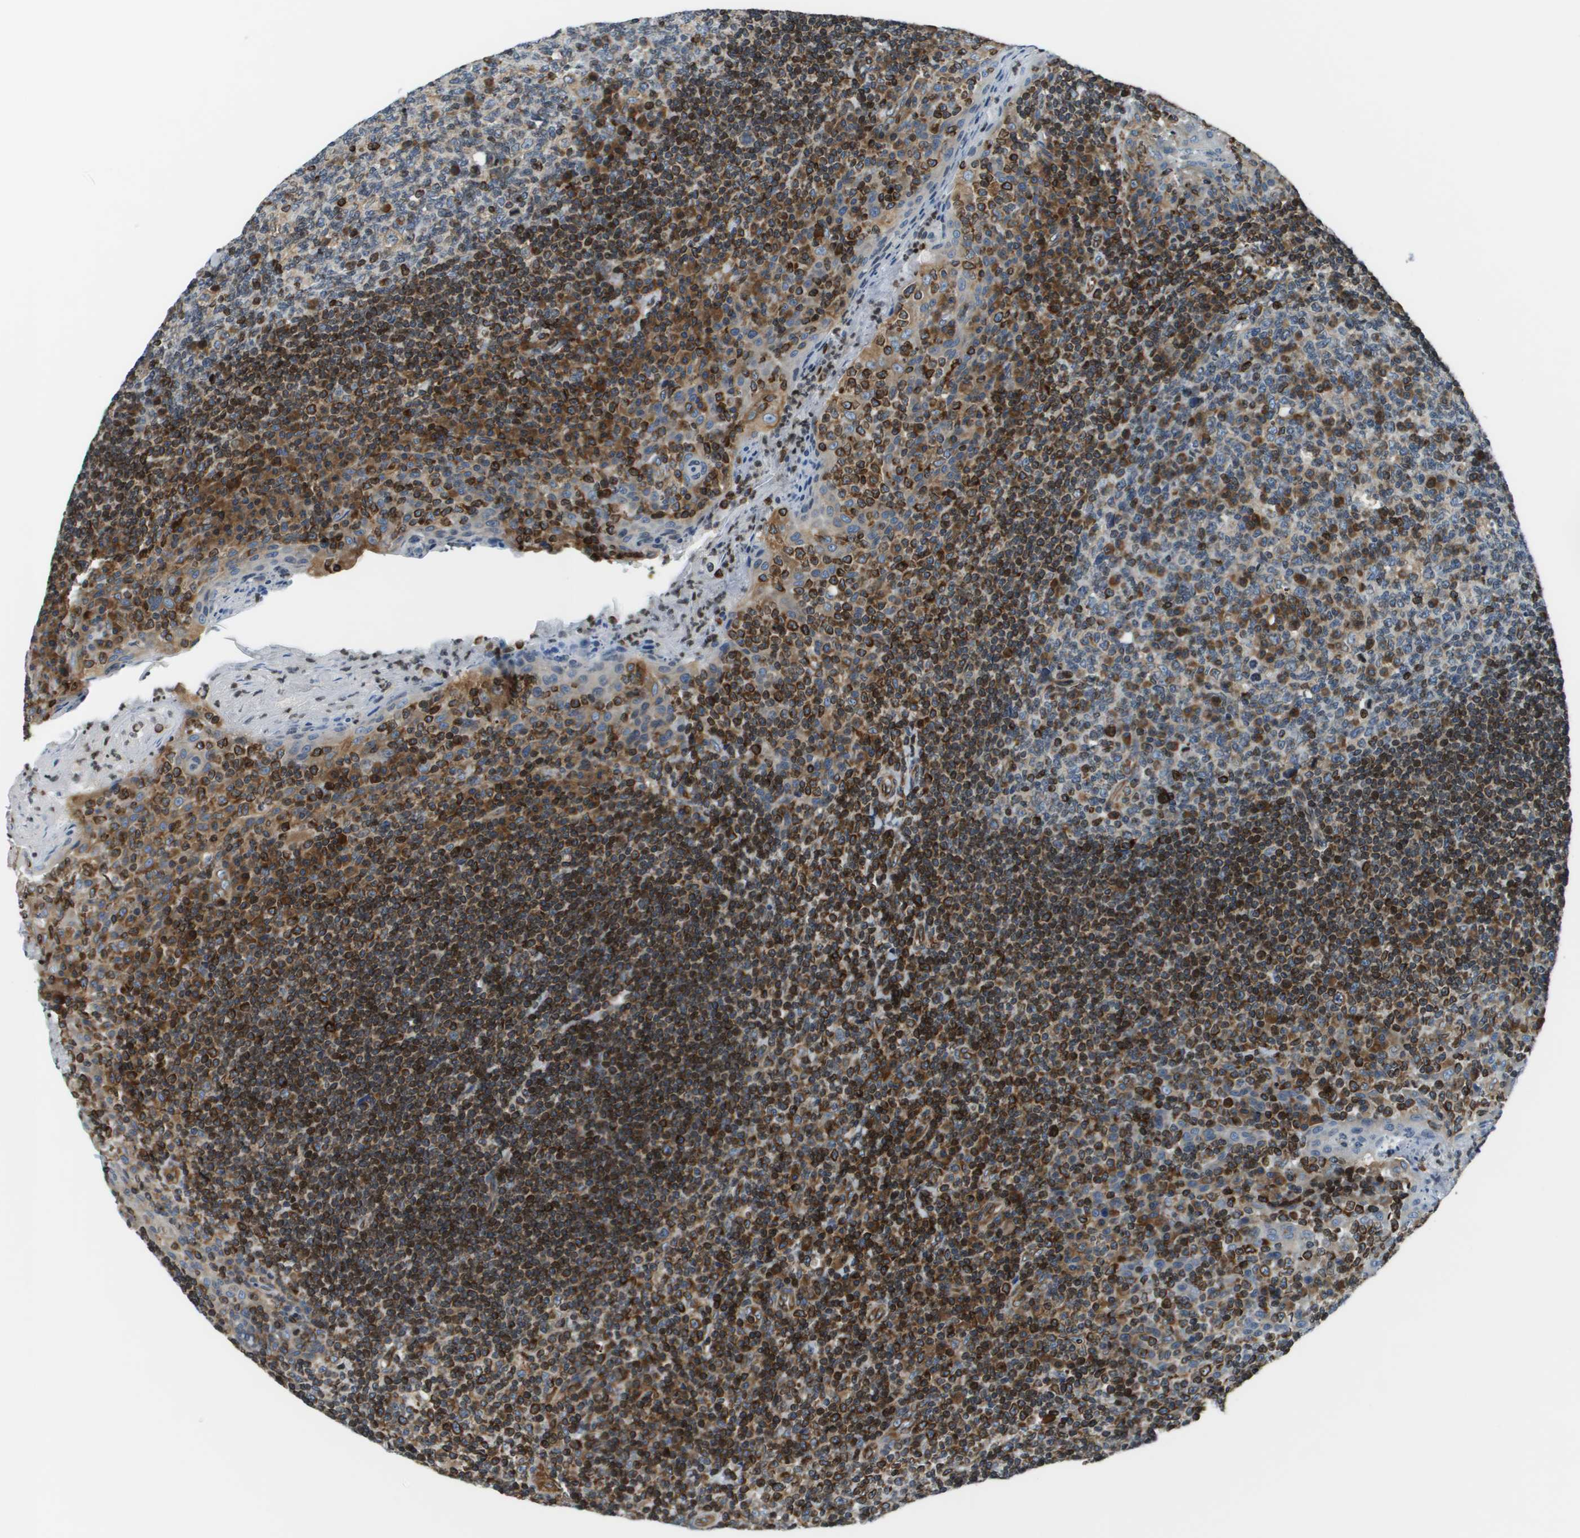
{"staining": {"intensity": "moderate", "quantity": "<25%", "location": "cytoplasmic/membranous"}, "tissue": "tonsil", "cell_type": "Germinal center cells", "image_type": "normal", "snomed": [{"axis": "morphology", "description": "Normal tissue, NOS"}, {"axis": "topography", "description": "Tonsil"}], "caption": "Immunohistochemical staining of unremarkable human tonsil demonstrates moderate cytoplasmic/membranous protein staining in about <25% of germinal center cells.", "gene": "ESYT1", "patient": {"sex": "male", "age": 17}}